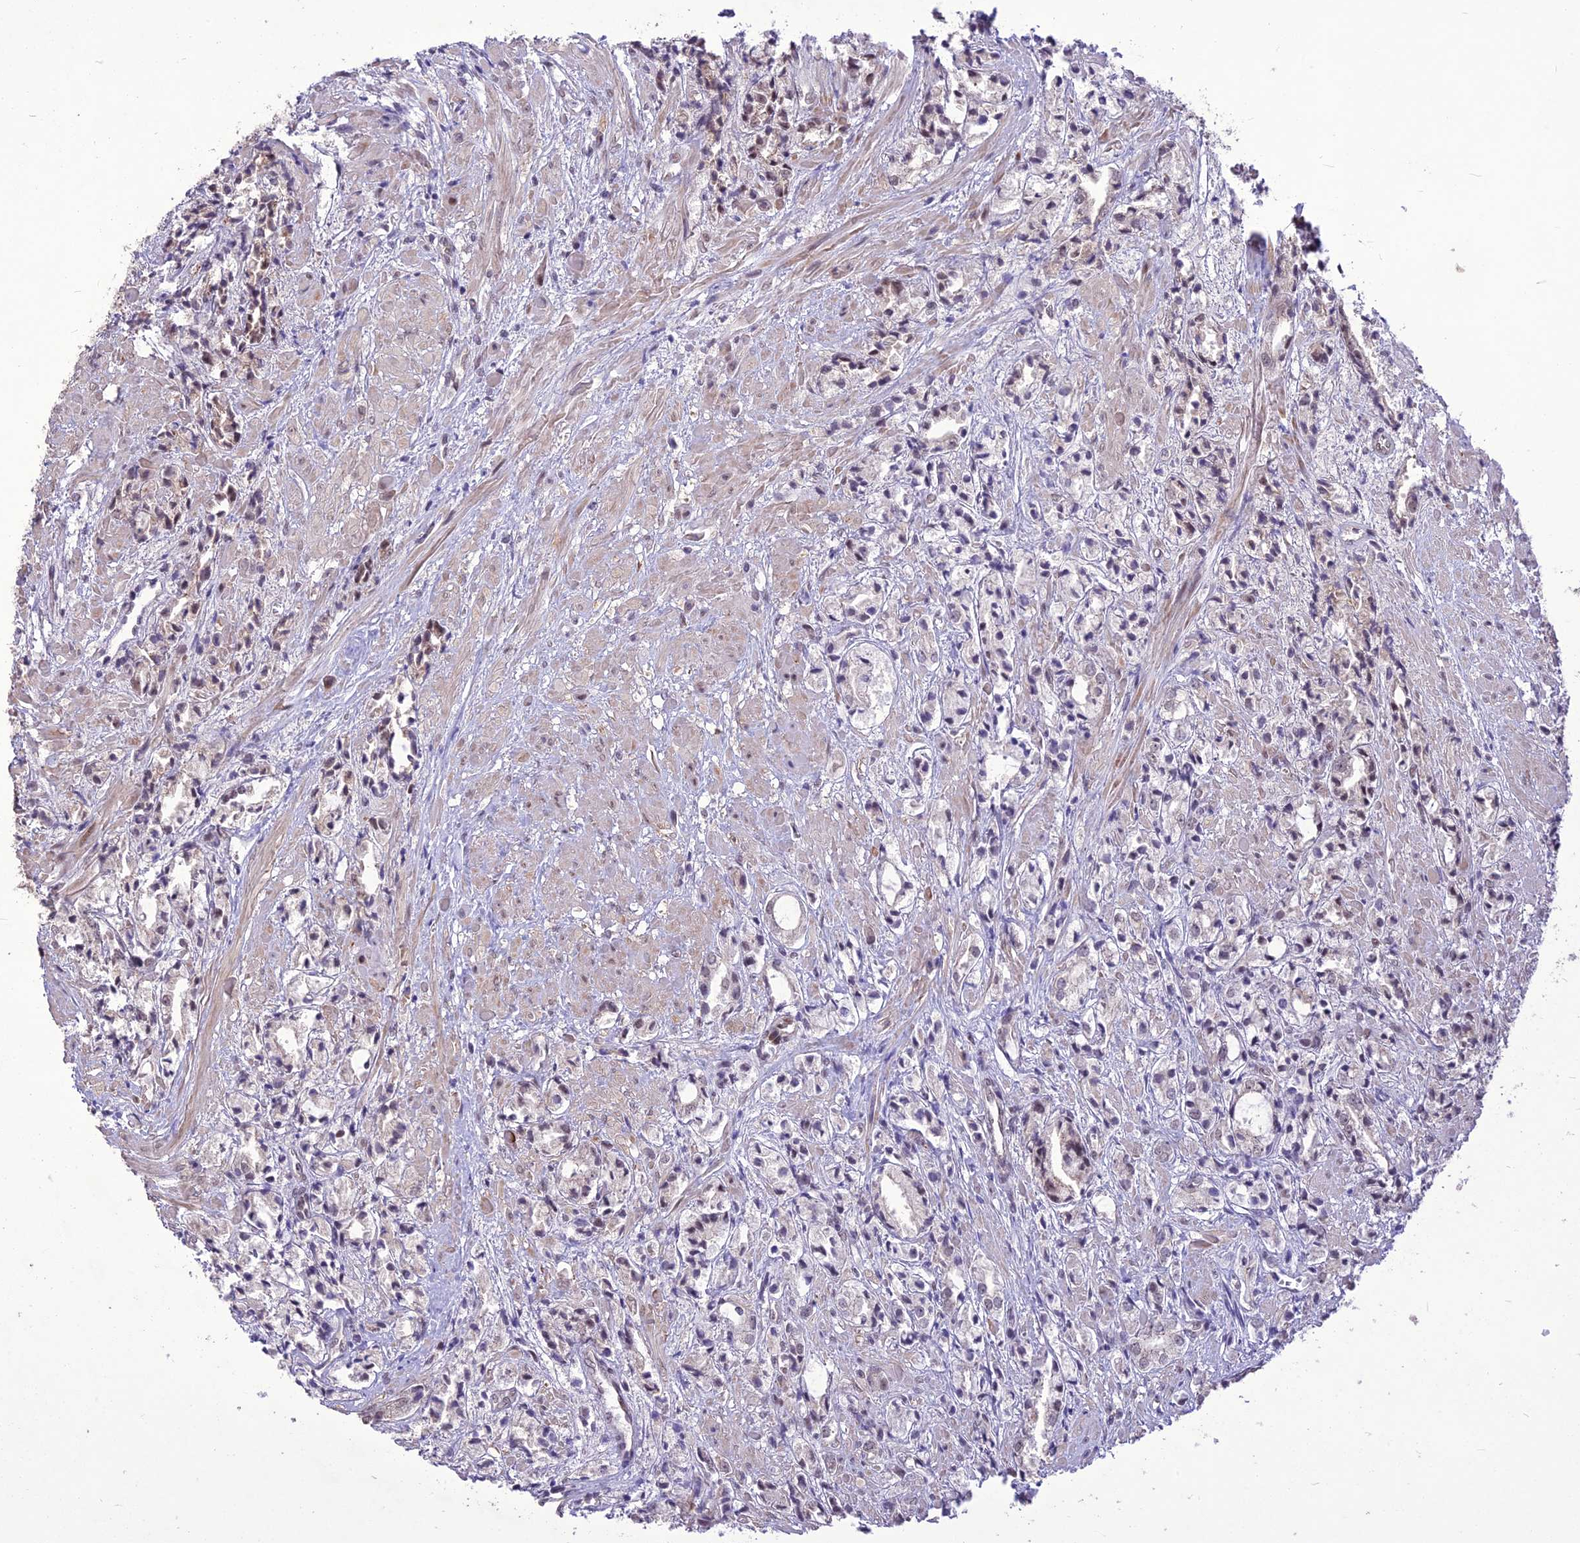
{"staining": {"intensity": "weak", "quantity": "25%-75%", "location": "nuclear"}, "tissue": "prostate cancer", "cell_type": "Tumor cells", "image_type": "cancer", "snomed": [{"axis": "morphology", "description": "Adenocarcinoma, High grade"}, {"axis": "topography", "description": "Prostate"}], "caption": "A histopathology image of prostate adenocarcinoma (high-grade) stained for a protein exhibits weak nuclear brown staining in tumor cells.", "gene": "DIS3", "patient": {"sex": "male", "age": 50}}